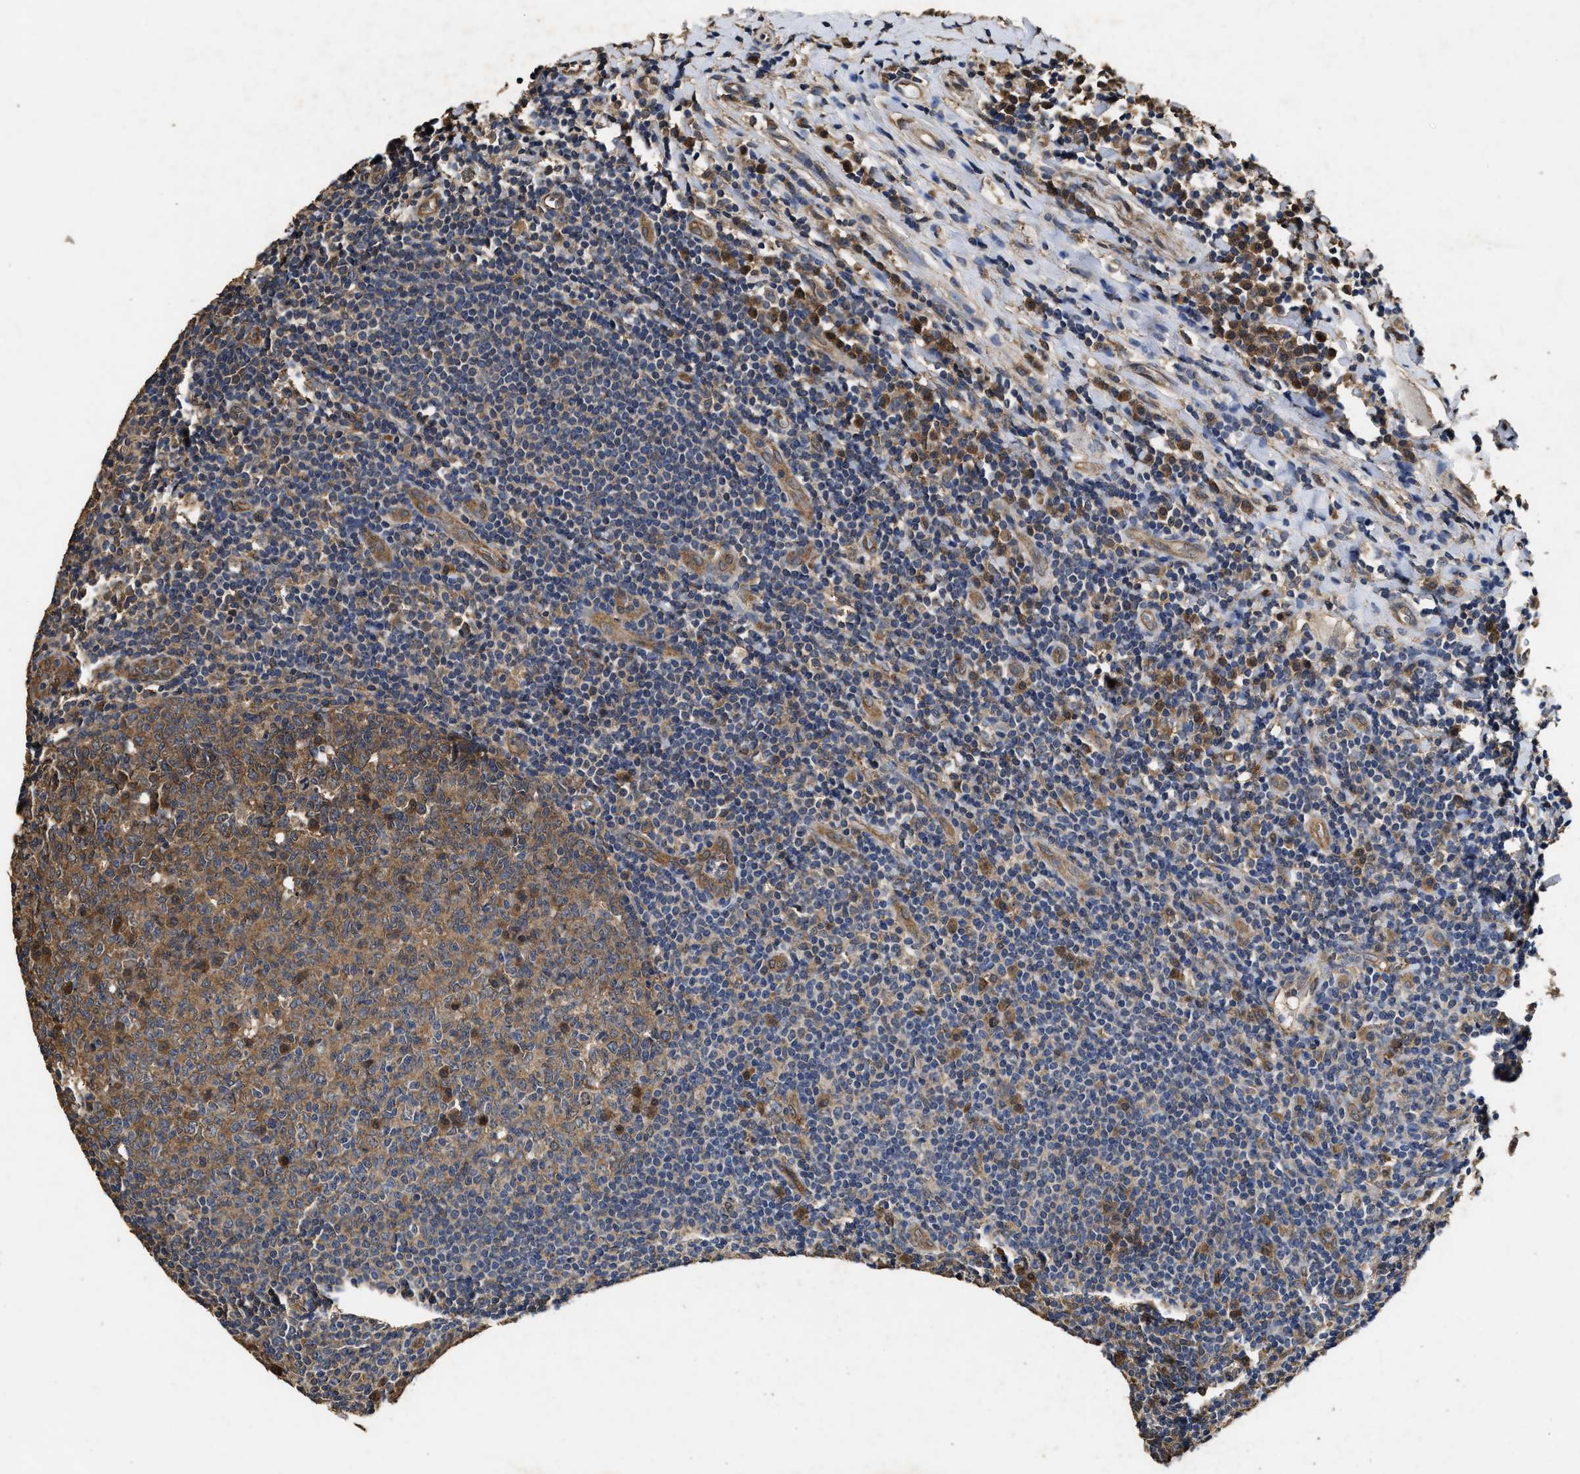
{"staining": {"intensity": "moderate", "quantity": ">75%", "location": "cytoplasmic/membranous"}, "tissue": "tonsil", "cell_type": "Germinal center cells", "image_type": "normal", "snomed": [{"axis": "morphology", "description": "Normal tissue, NOS"}, {"axis": "topography", "description": "Tonsil"}], "caption": "Protein expression analysis of normal tonsil displays moderate cytoplasmic/membranous positivity in approximately >75% of germinal center cells.", "gene": "YWHAE", "patient": {"sex": "male", "age": 31}}